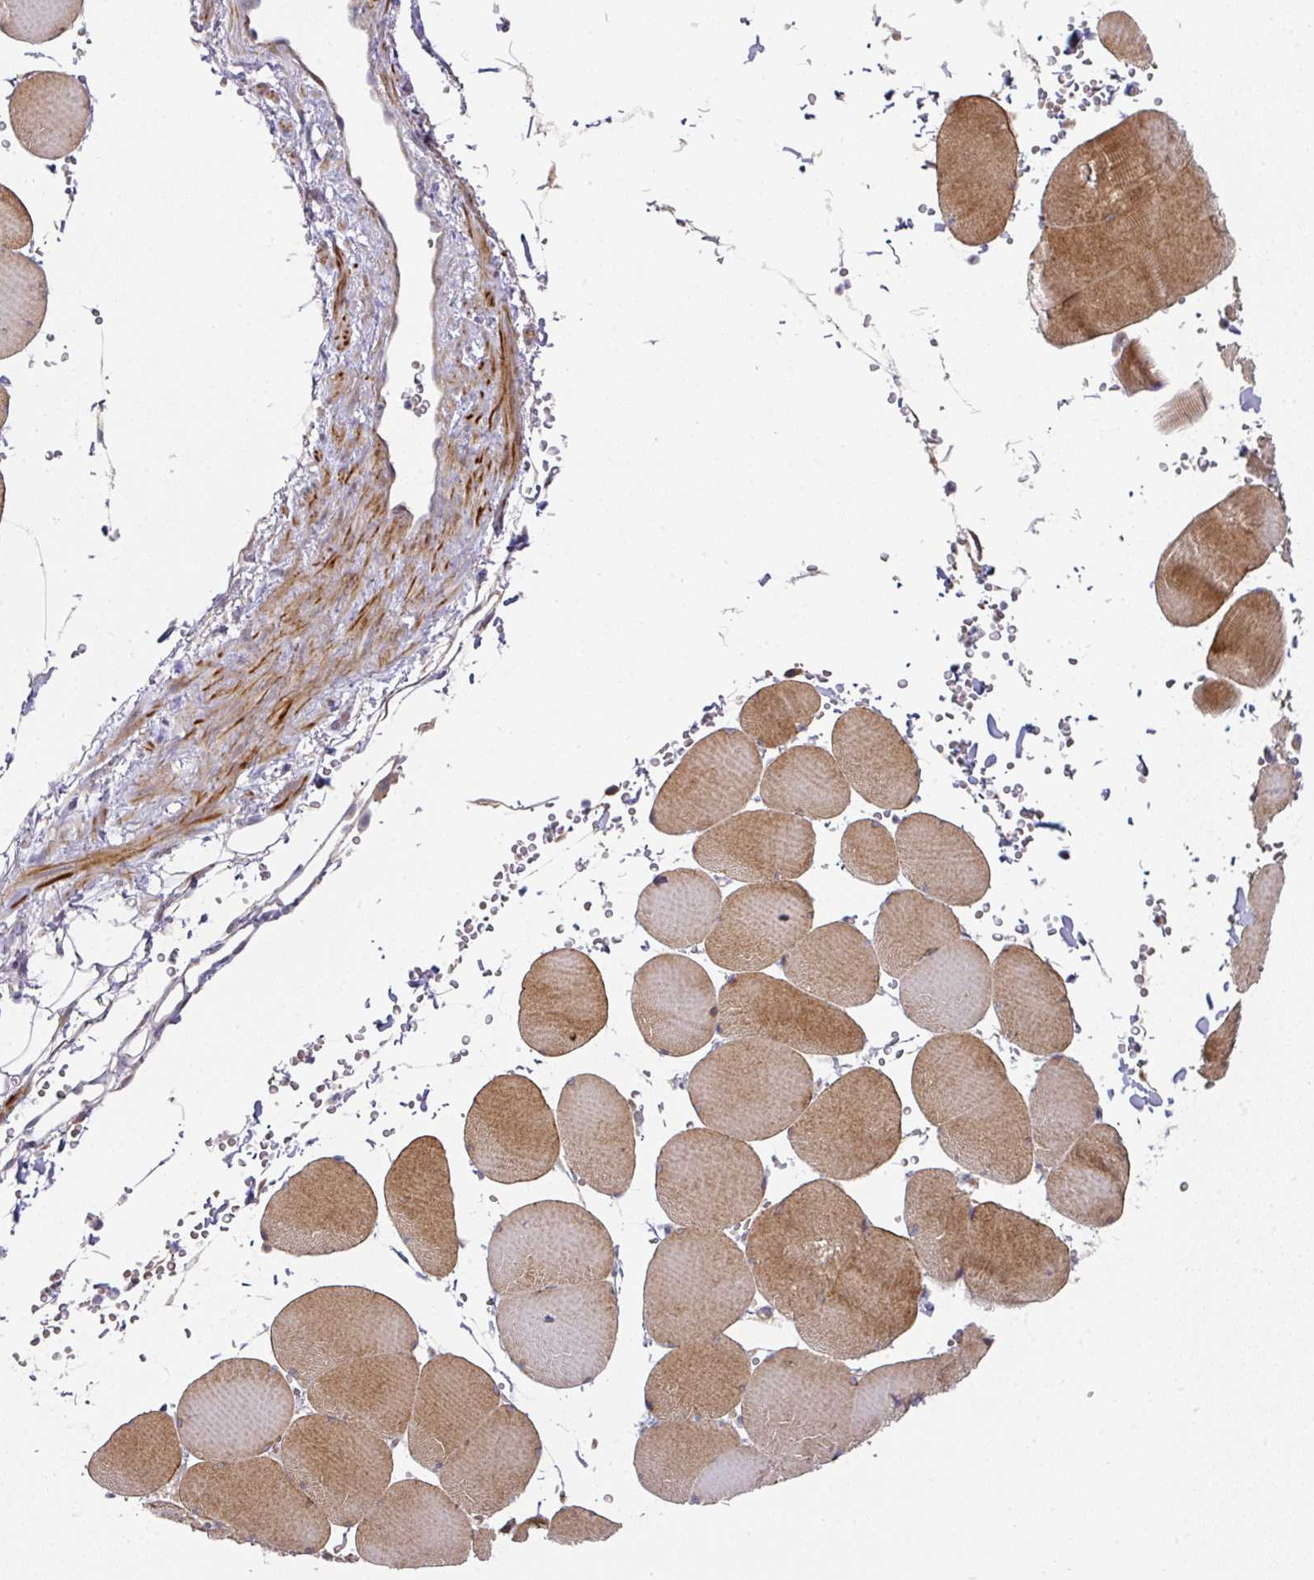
{"staining": {"intensity": "moderate", "quantity": ">75%", "location": "cytoplasmic/membranous"}, "tissue": "skeletal muscle", "cell_type": "Myocytes", "image_type": "normal", "snomed": [{"axis": "morphology", "description": "Normal tissue, NOS"}, {"axis": "topography", "description": "Skeletal muscle"}, {"axis": "topography", "description": "Head-Neck"}], "caption": "IHC staining of normal skeletal muscle, which shows medium levels of moderate cytoplasmic/membranous positivity in approximately >75% of myocytes indicating moderate cytoplasmic/membranous protein positivity. The staining was performed using DAB (brown) for protein detection and nuclei were counterstained in hematoxylin (blue).", "gene": "TARM1", "patient": {"sex": "male", "age": 66}}